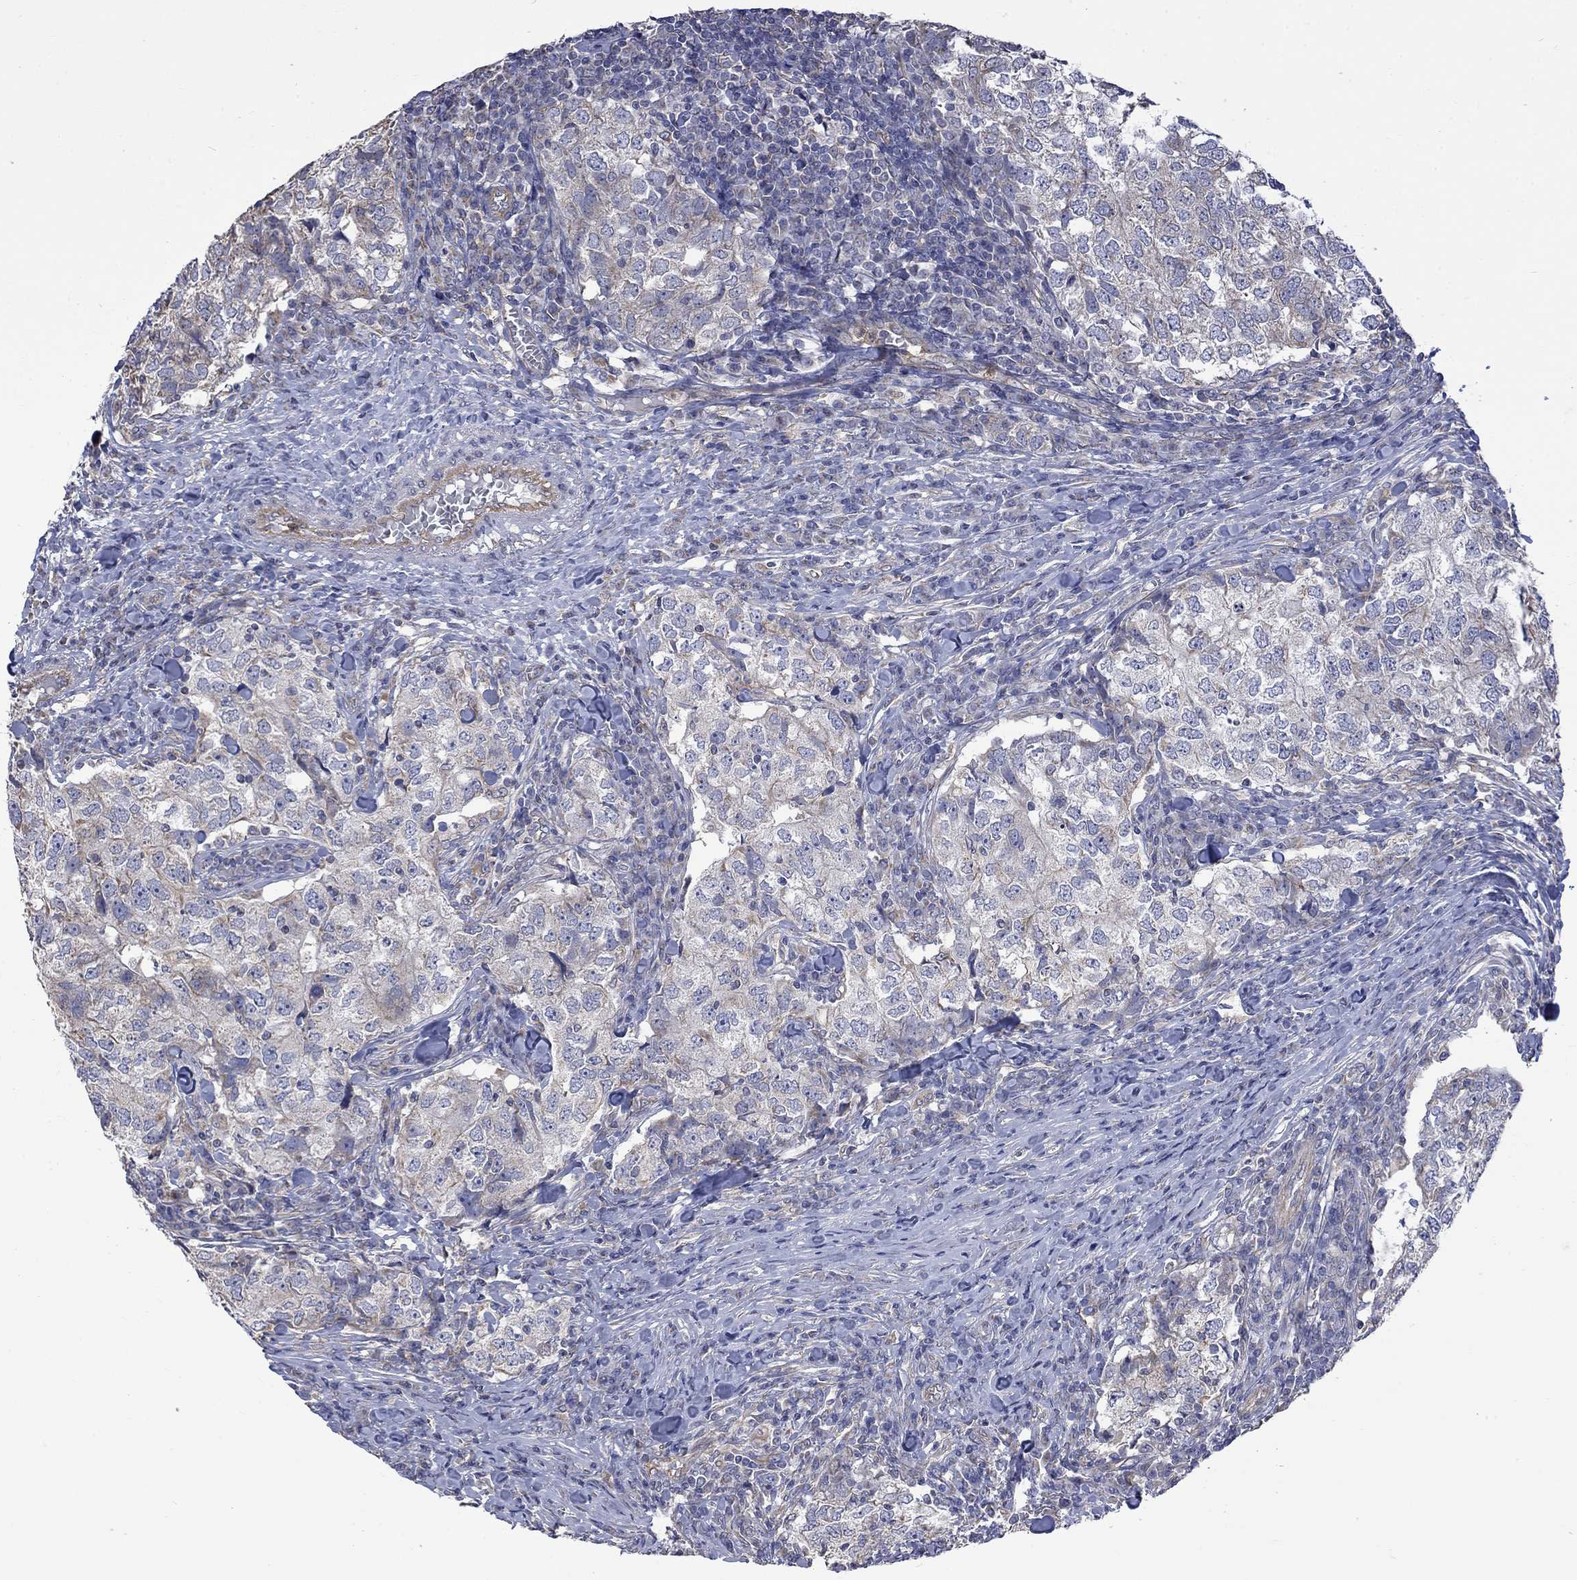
{"staining": {"intensity": "weak", "quantity": "25%-75%", "location": "cytoplasmic/membranous"}, "tissue": "breast cancer", "cell_type": "Tumor cells", "image_type": "cancer", "snomed": [{"axis": "morphology", "description": "Duct carcinoma"}, {"axis": "topography", "description": "Breast"}], "caption": "The photomicrograph shows staining of breast cancer (invasive ductal carcinoma), revealing weak cytoplasmic/membranous protein staining (brown color) within tumor cells.", "gene": "CAMKK2", "patient": {"sex": "female", "age": 30}}